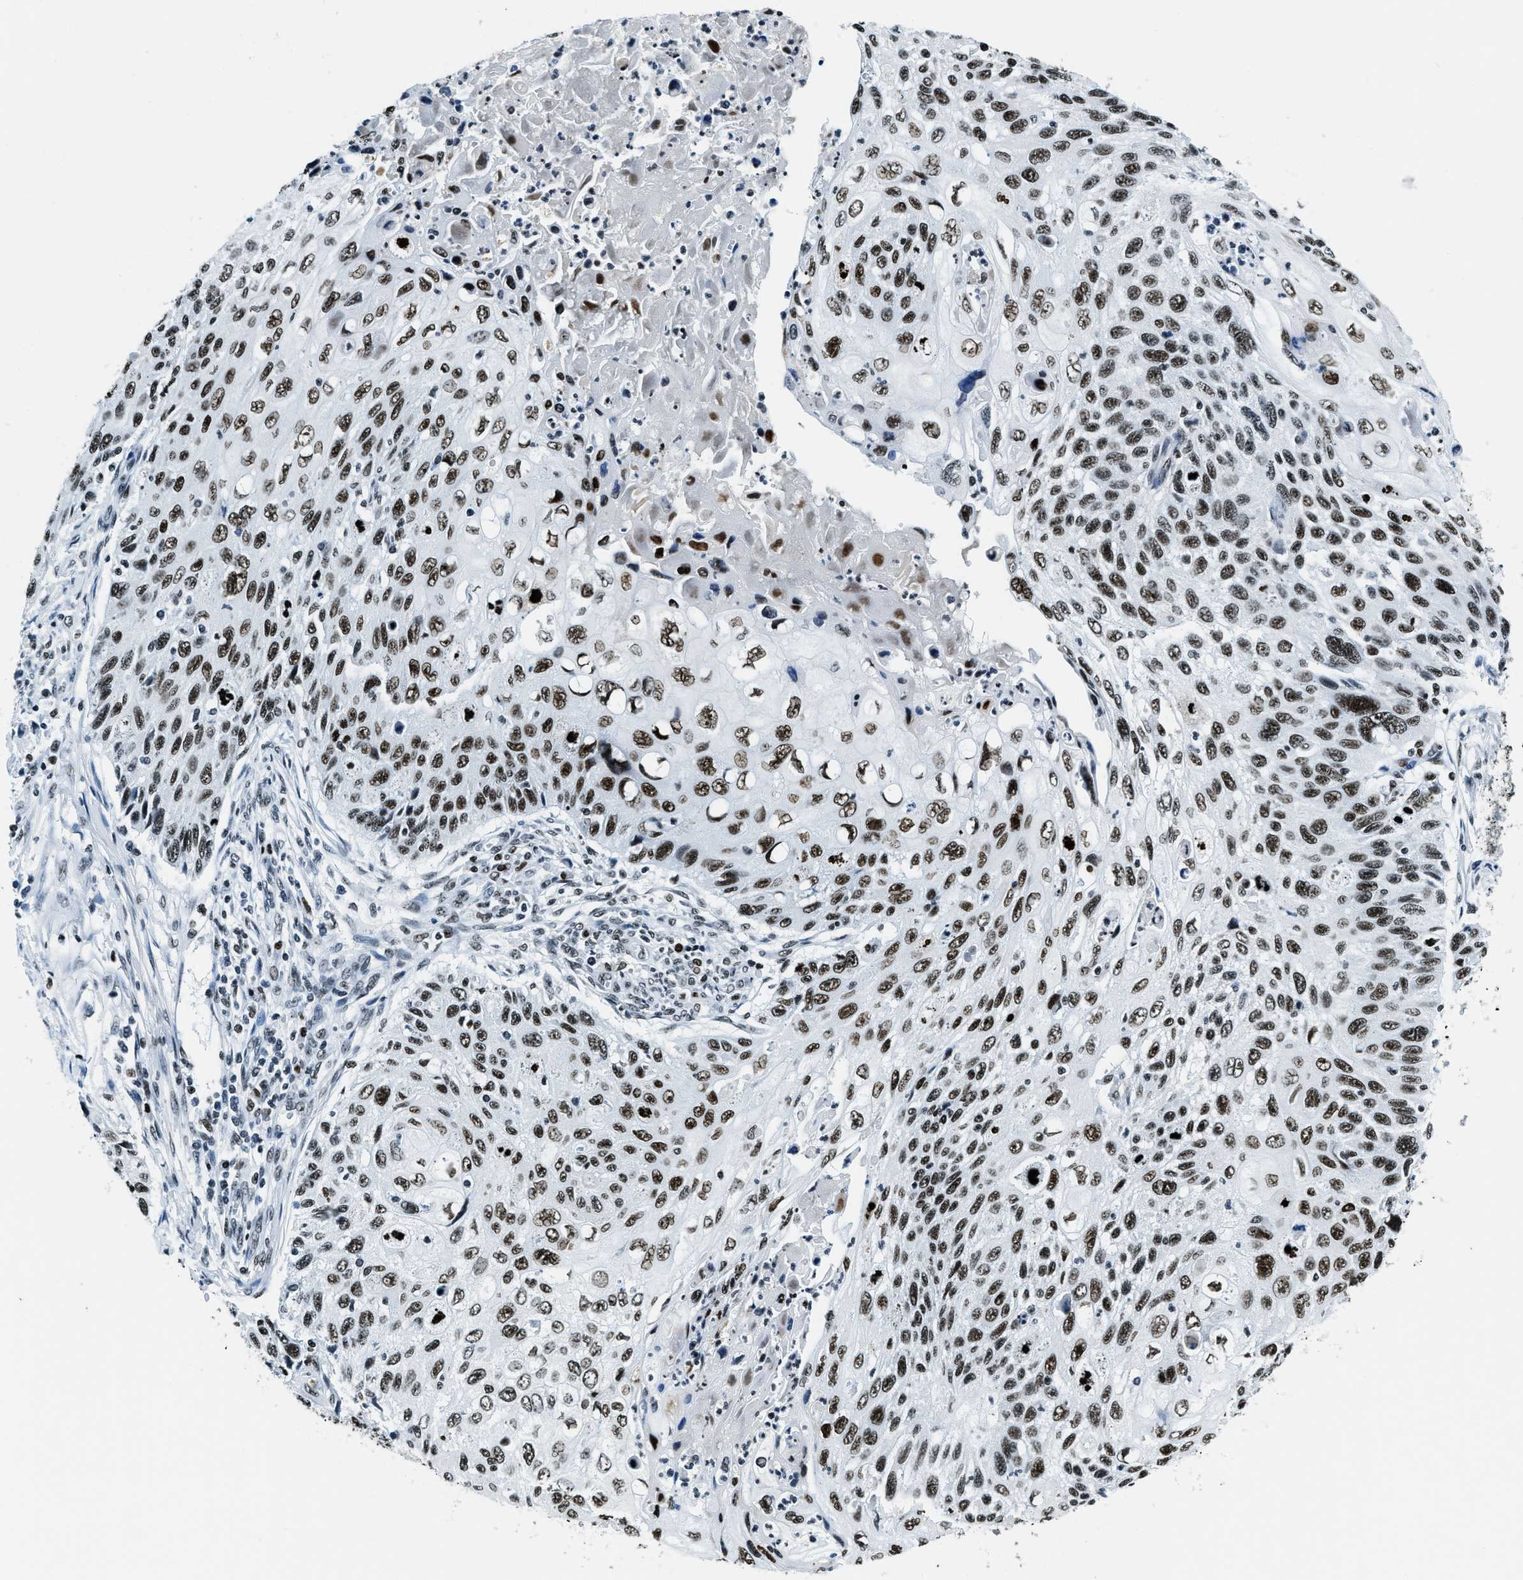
{"staining": {"intensity": "strong", "quantity": ">75%", "location": "nuclear"}, "tissue": "cervical cancer", "cell_type": "Tumor cells", "image_type": "cancer", "snomed": [{"axis": "morphology", "description": "Squamous cell carcinoma, NOS"}, {"axis": "topography", "description": "Cervix"}], "caption": "Cervical cancer (squamous cell carcinoma) tissue demonstrates strong nuclear staining in about >75% of tumor cells, visualized by immunohistochemistry. Using DAB (3,3'-diaminobenzidine) (brown) and hematoxylin (blue) stains, captured at high magnification using brightfield microscopy.", "gene": "TOP1", "patient": {"sex": "female", "age": 70}}